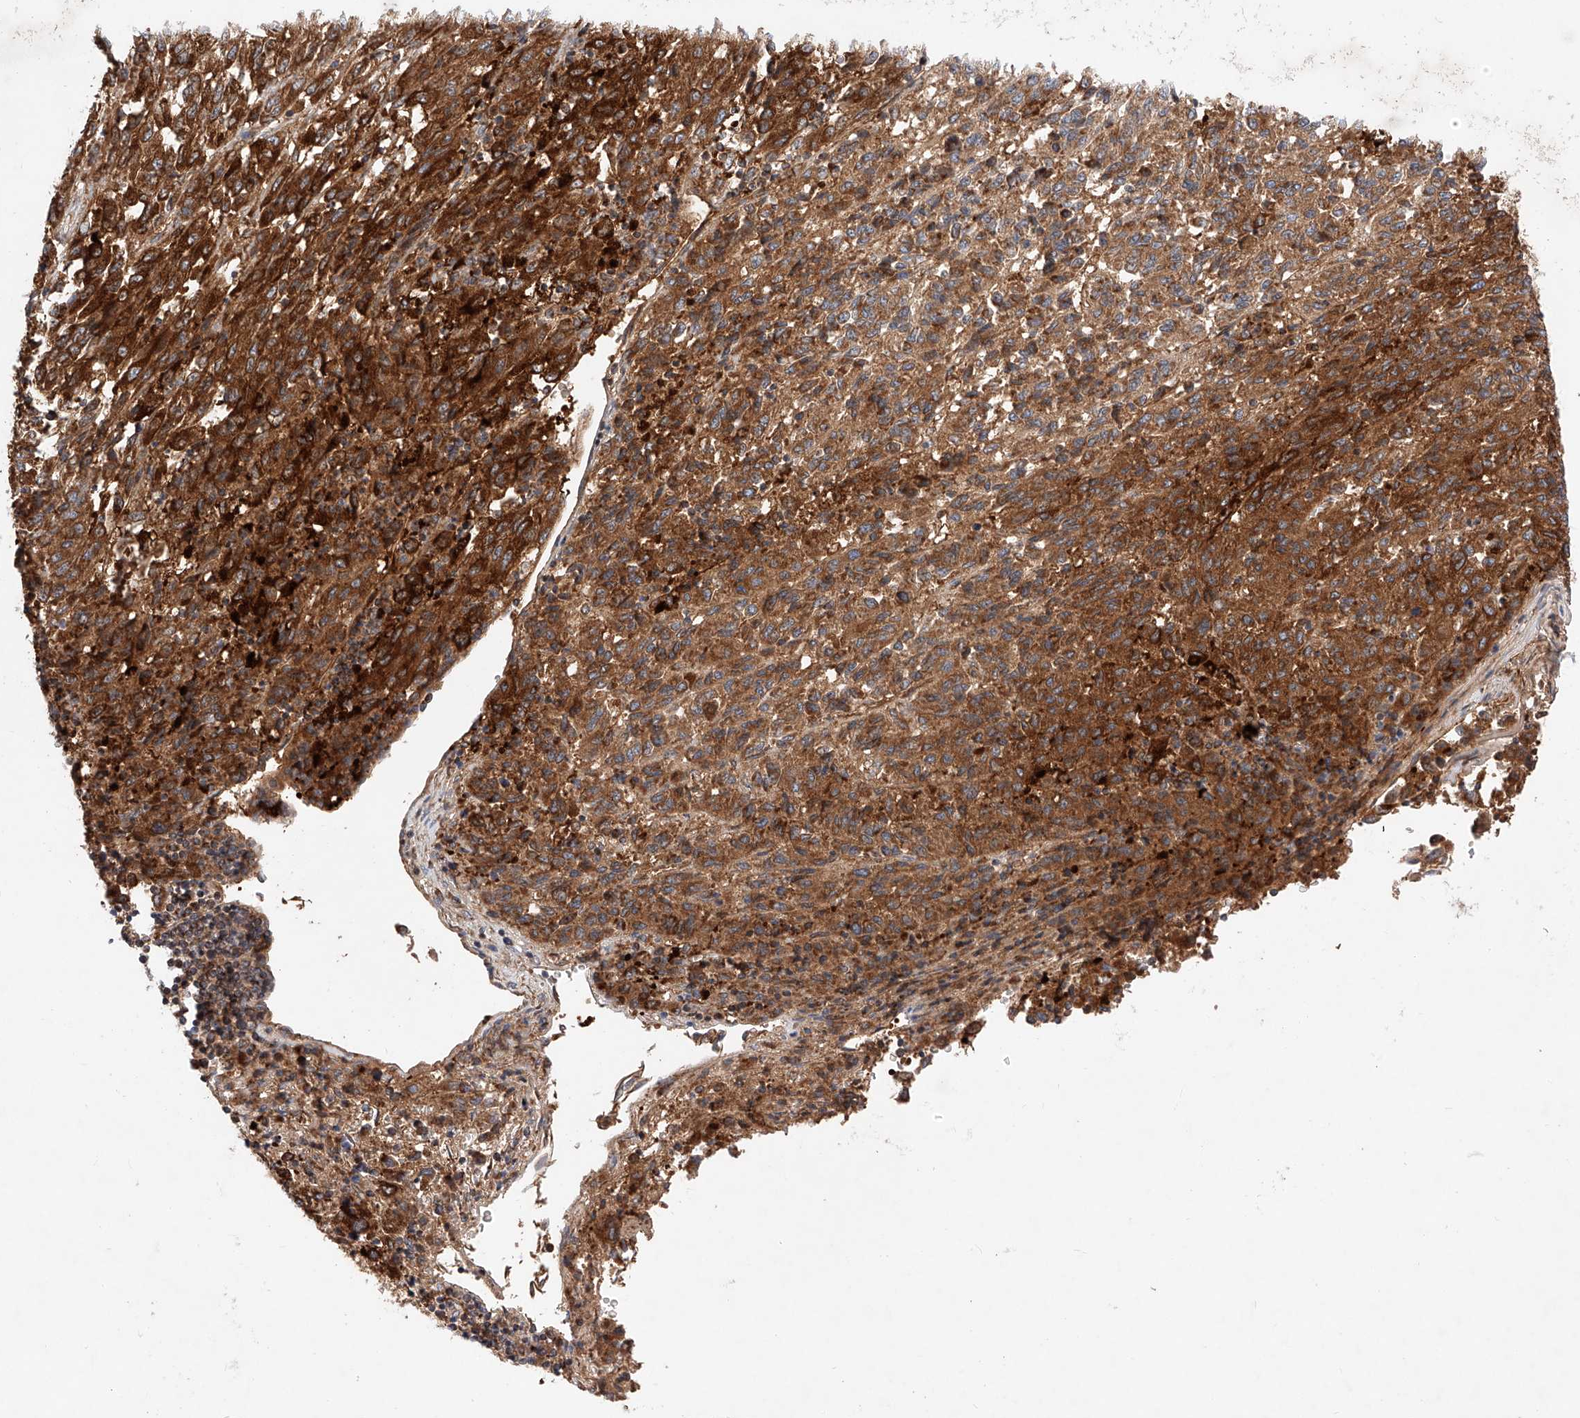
{"staining": {"intensity": "moderate", "quantity": ">75%", "location": "cytoplasmic/membranous"}, "tissue": "melanoma", "cell_type": "Tumor cells", "image_type": "cancer", "snomed": [{"axis": "morphology", "description": "Malignant melanoma, Metastatic site"}, {"axis": "topography", "description": "Lung"}], "caption": "DAB (3,3'-diaminobenzidine) immunohistochemical staining of melanoma displays moderate cytoplasmic/membranous protein expression in approximately >75% of tumor cells. (Stains: DAB in brown, nuclei in blue, Microscopy: brightfield microscopy at high magnification).", "gene": "NR1D1", "patient": {"sex": "male", "age": 64}}